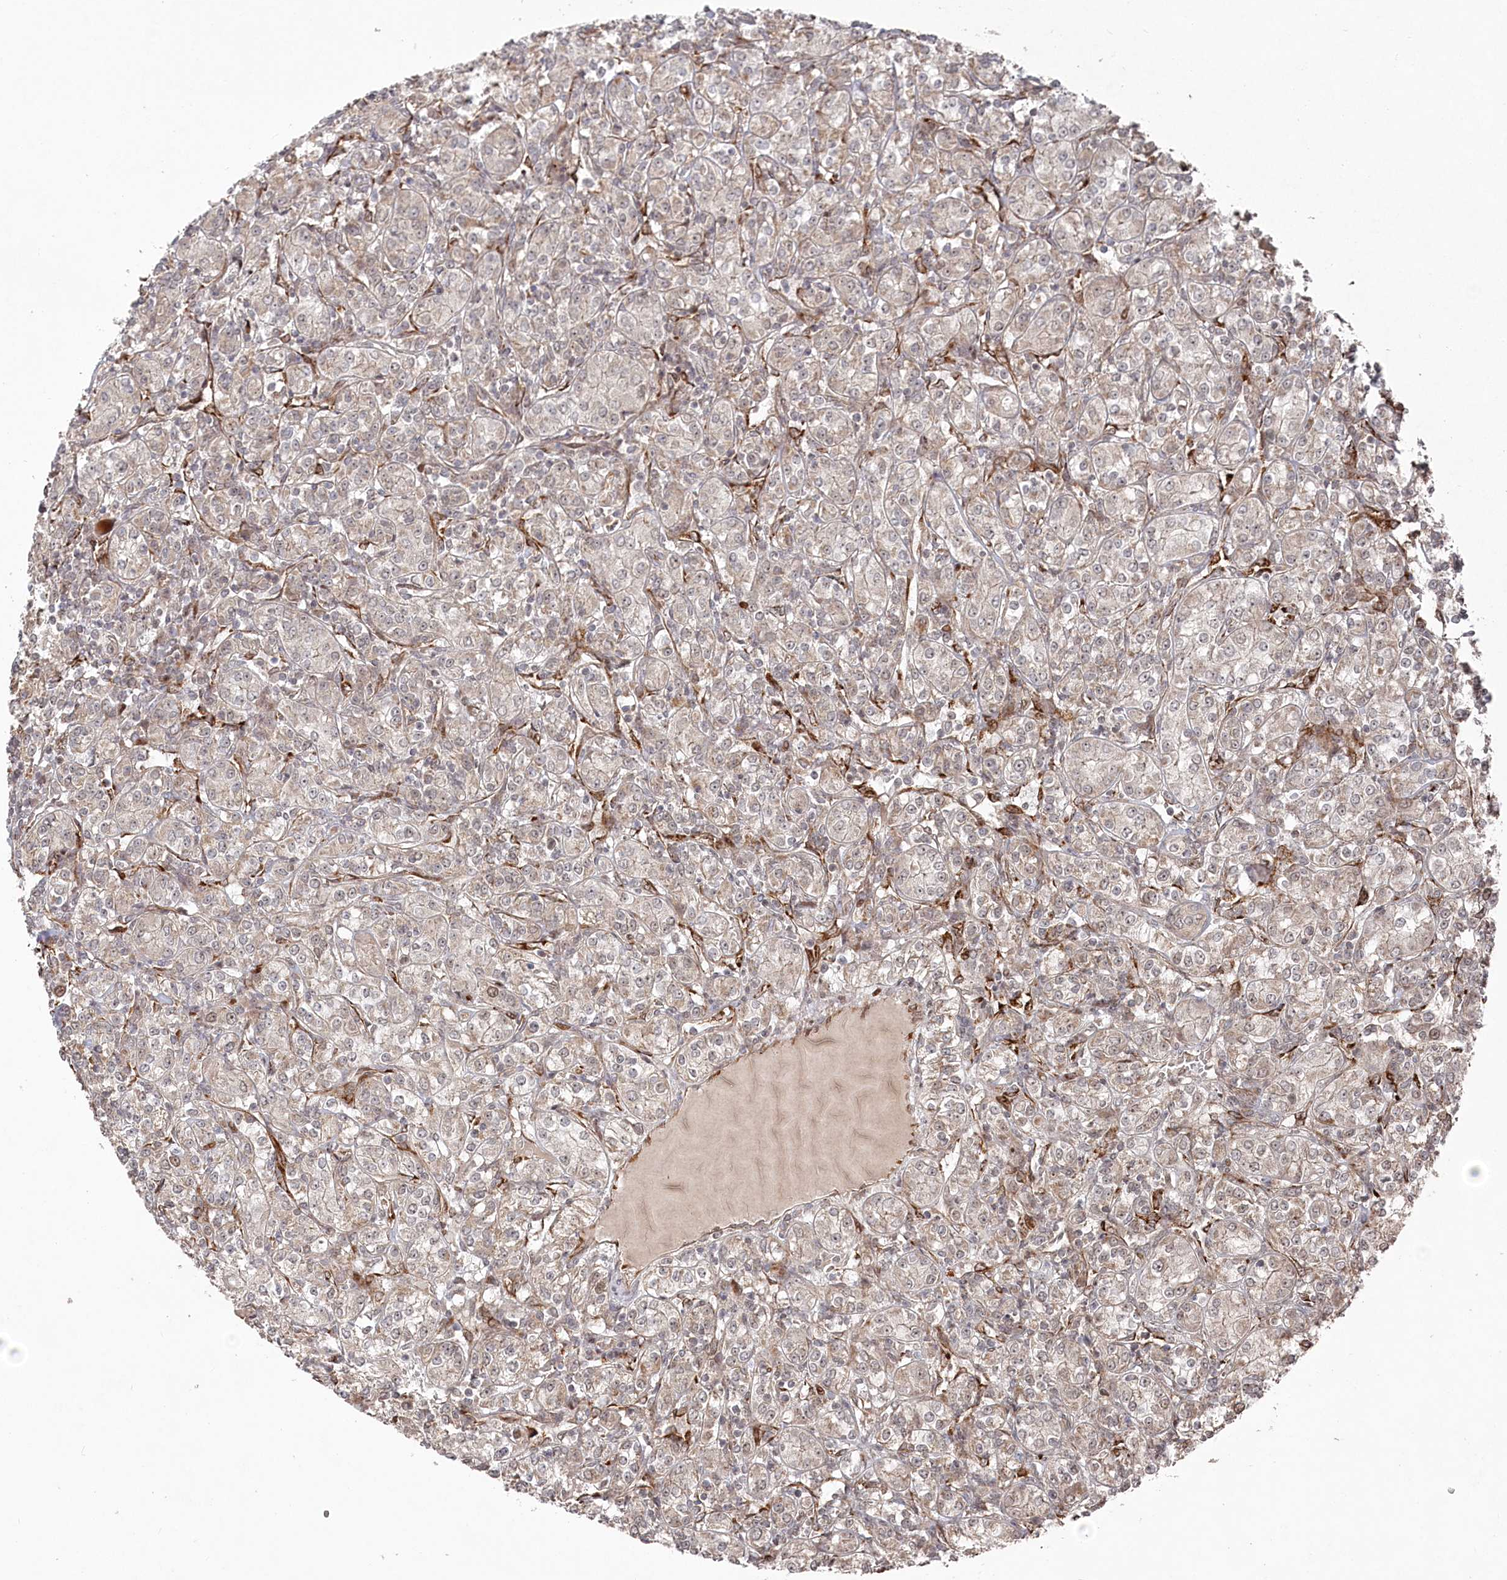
{"staining": {"intensity": "weak", "quantity": "<25%", "location": "cytoplasmic/membranous"}, "tissue": "renal cancer", "cell_type": "Tumor cells", "image_type": "cancer", "snomed": [{"axis": "morphology", "description": "Adenocarcinoma, NOS"}, {"axis": "topography", "description": "Kidney"}], "caption": "IHC of renal cancer (adenocarcinoma) shows no staining in tumor cells.", "gene": "POLR3A", "patient": {"sex": "male", "age": 77}}